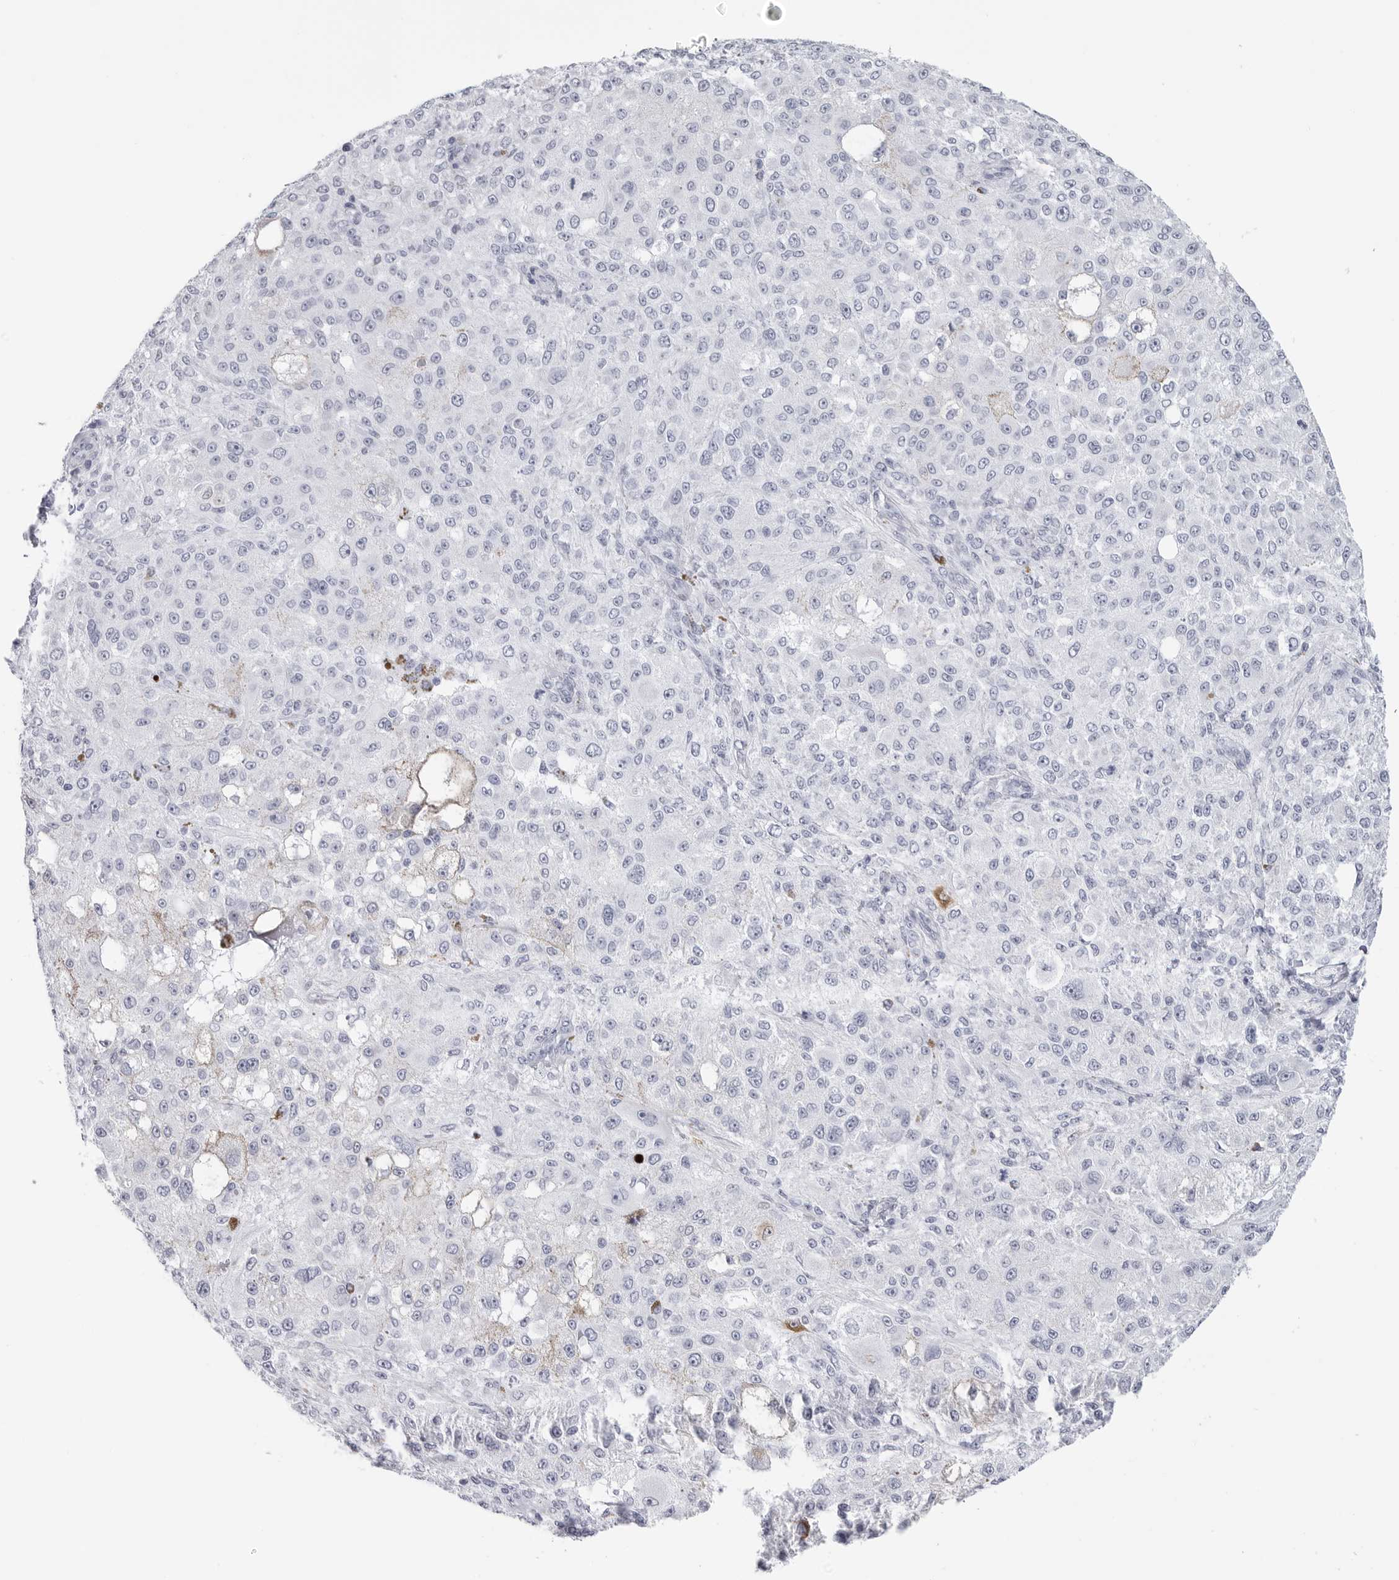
{"staining": {"intensity": "negative", "quantity": "none", "location": "none"}, "tissue": "melanoma", "cell_type": "Tumor cells", "image_type": "cancer", "snomed": [{"axis": "morphology", "description": "Necrosis, NOS"}, {"axis": "morphology", "description": "Malignant melanoma, NOS"}, {"axis": "topography", "description": "Skin"}], "caption": "This micrograph is of malignant melanoma stained with immunohistochemistry to label a protein in brown with the nuclei are counter-stained blue. There is no positivity in tumor cells.", "gene": "CST2", "patient": {"sex": "female", "age": 87}}